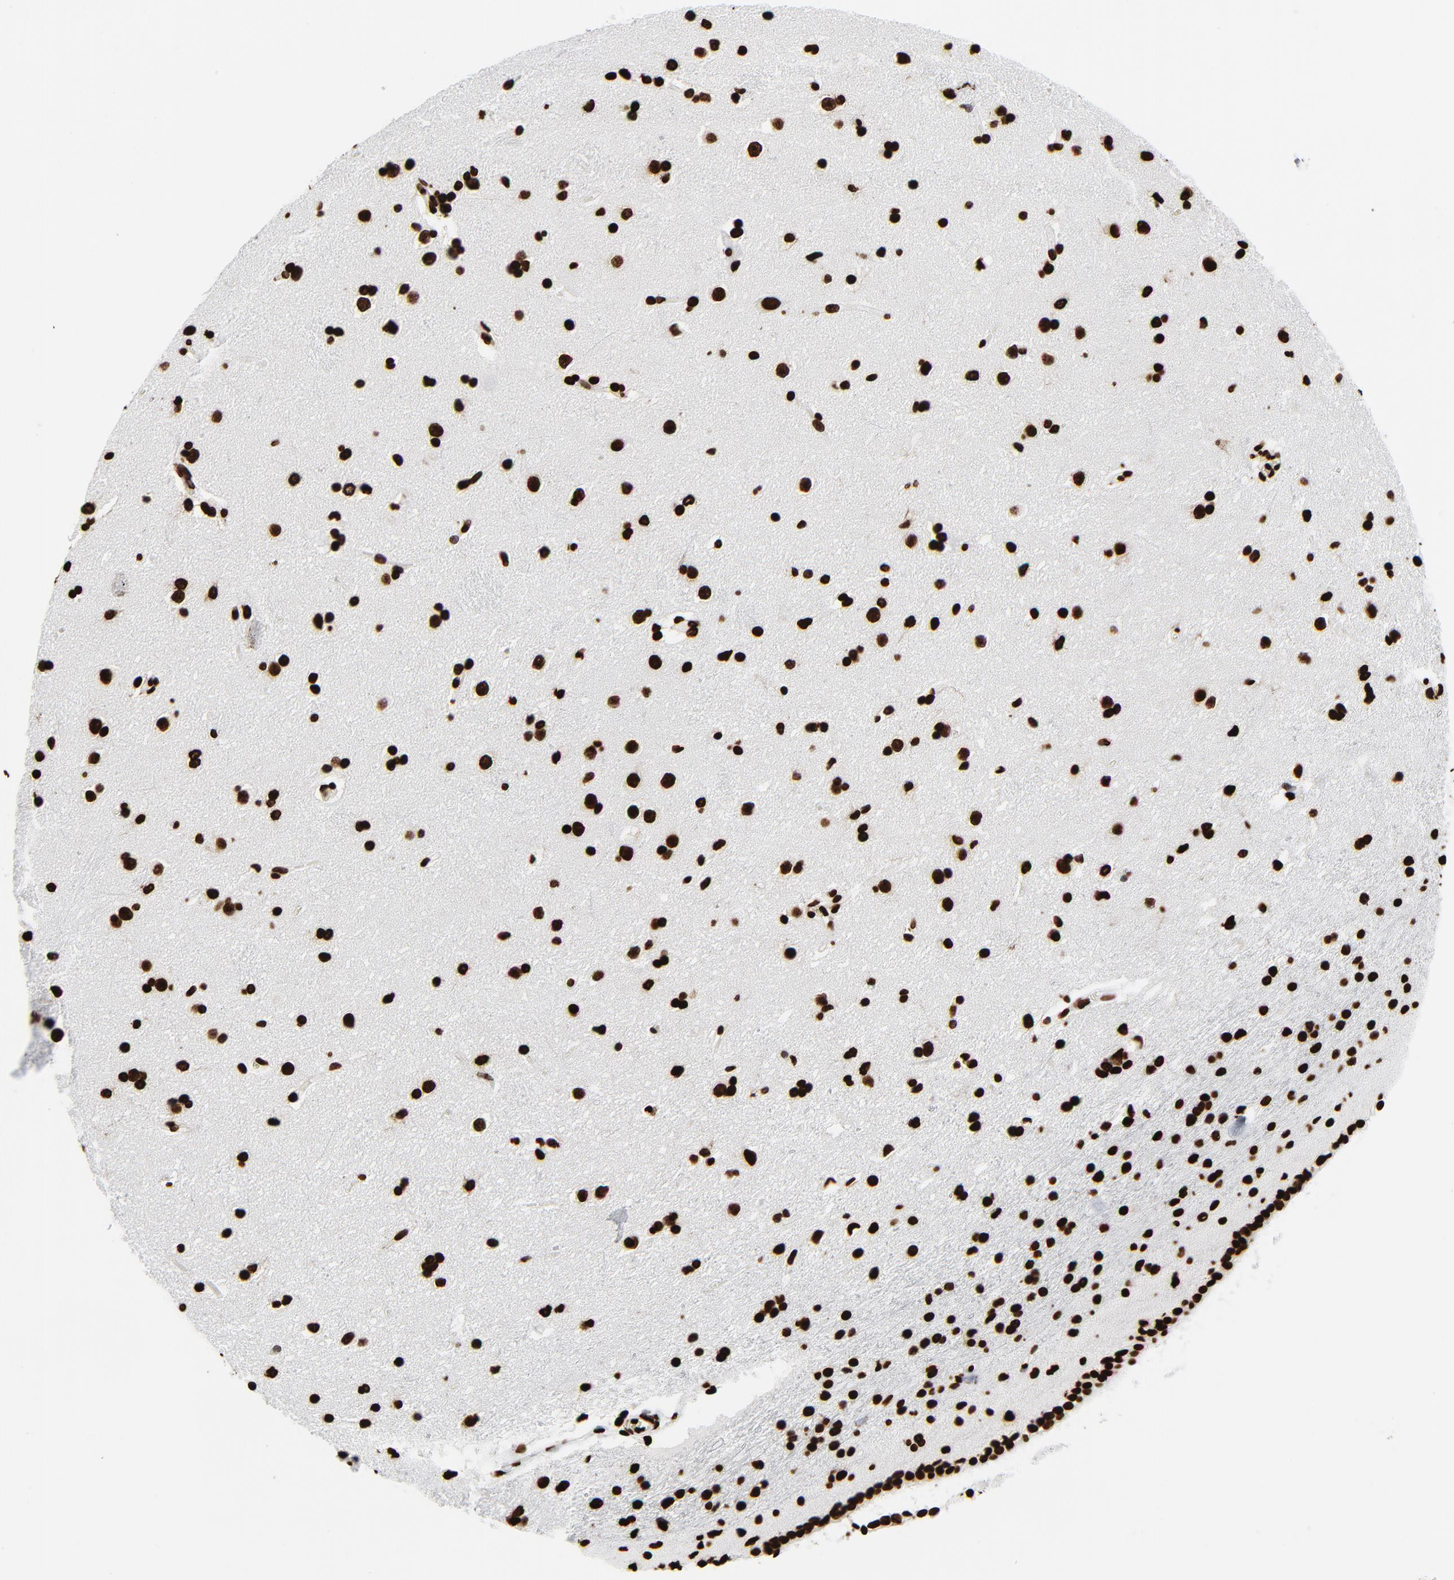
{"staining": {"intensity": "strong", "quantity": ">75%", "location": "nuclear"}, "tissue": "caudate", "cell_type": "Glial cells", "image_type": "normal", "snomed": [{"axis": "morphology", "description": "Normal tissue, NOS"}, {"axis": "topography", "description": "Lateral ventricle wall"}], "caption": "The immunohistochemical stain labels strong nuclear staining in glial cells of normal caudate.", "gene": "H3", "patient": {"sex": "female", "age": 19}}